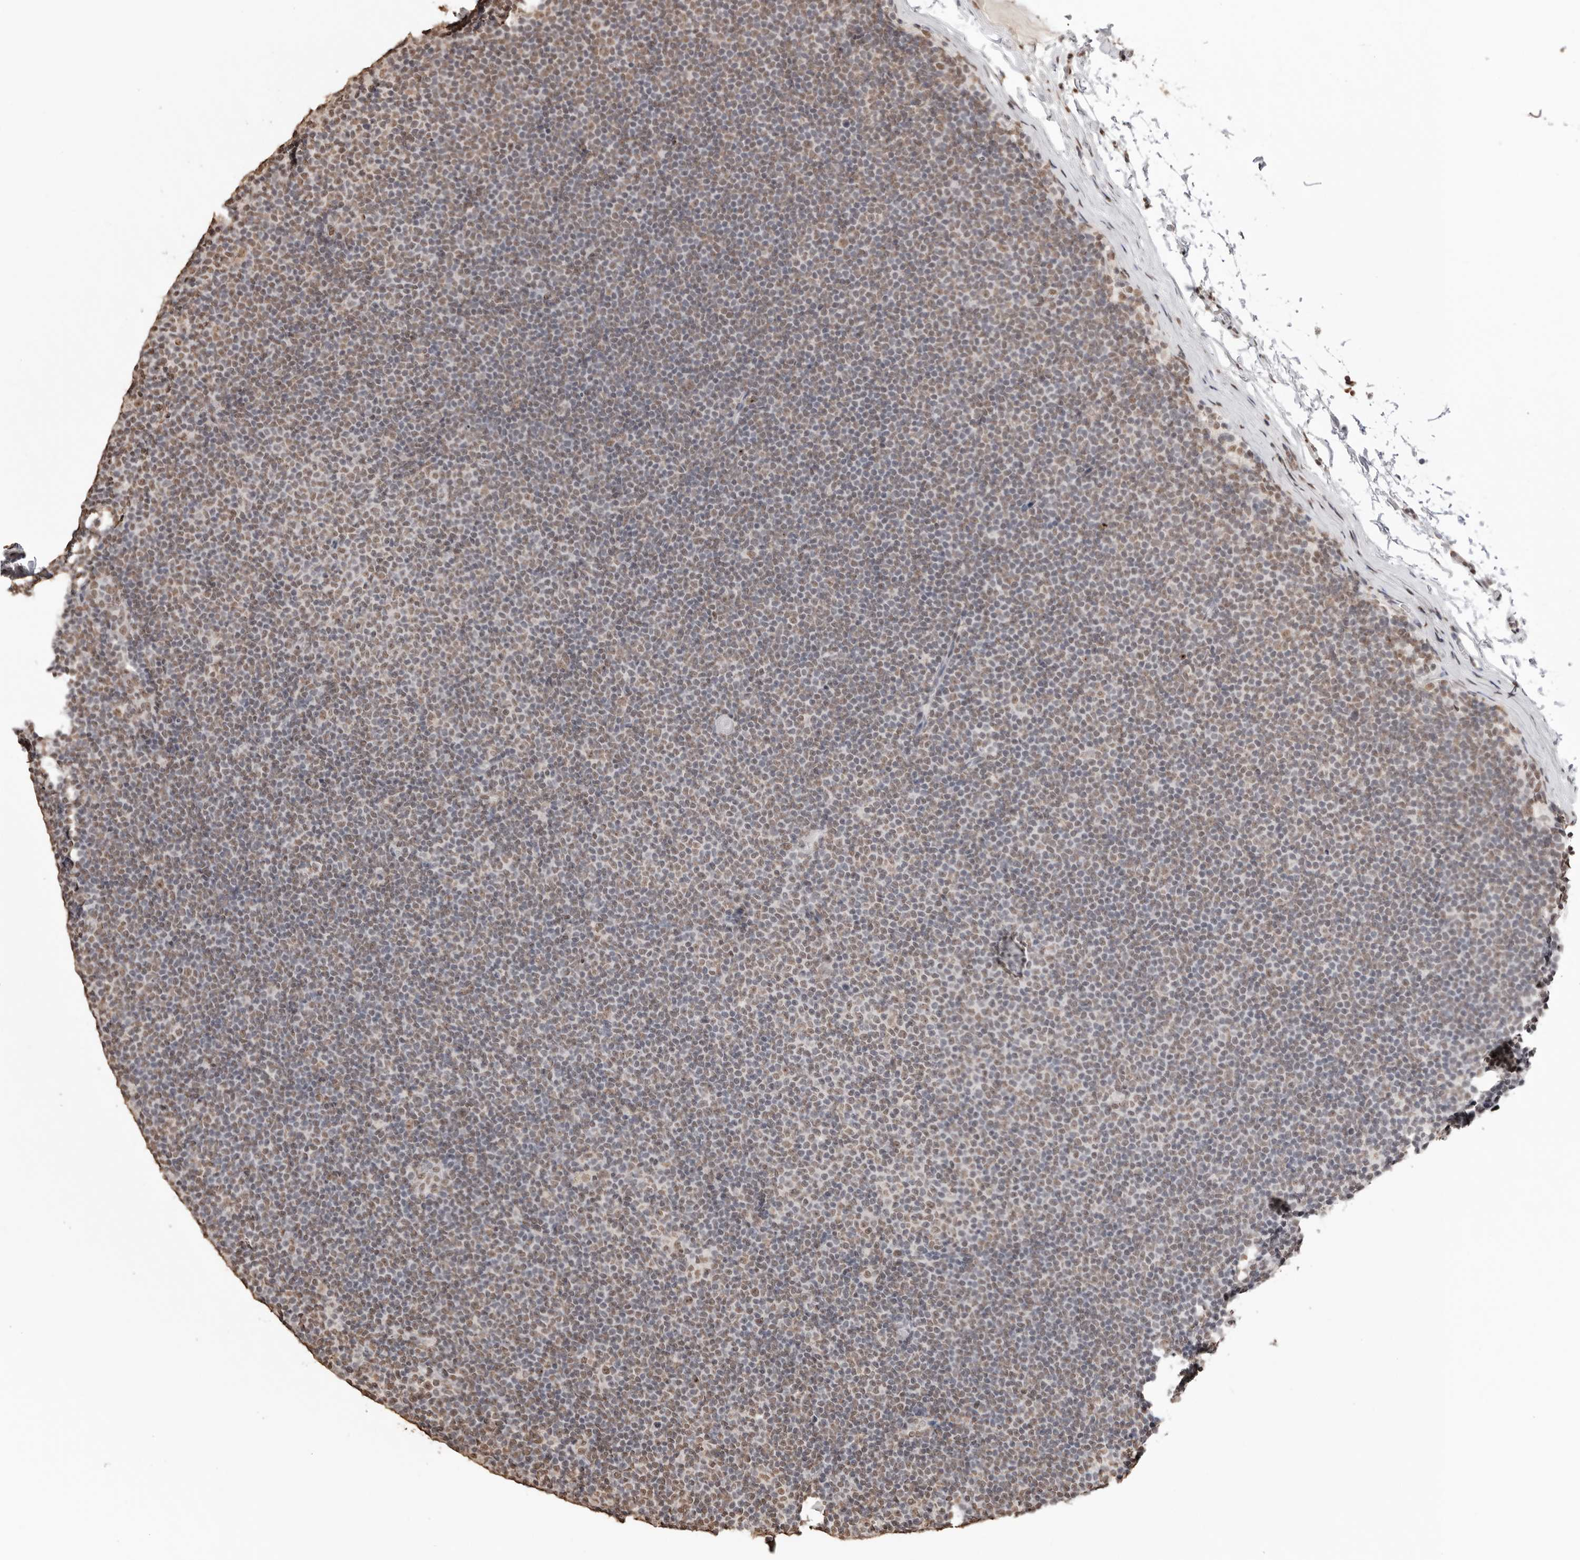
{"staining": {"intensity": "weak", "quantity": "25%-75%", "location": "nuclear"}, "tissue": "lymphoma", "cell_type": "Tumor cells", "image_type": "cancer", "snomed": [{"axis": "morphology", "description": "Malignant lymphoma, non-Hodgkin's type, Low grade"}, {"axis": "topography", "description": "Lymph node"}], "caption": "There is low levels of weak nuclear staining in tumor cells of low-grade malignant lymphoma, non-Hodgkin's type, as demonstrated by immunohistochemical staining (brown color).", "gene": "OLIG3", "patient": {"sex": "female", "age": 53}}